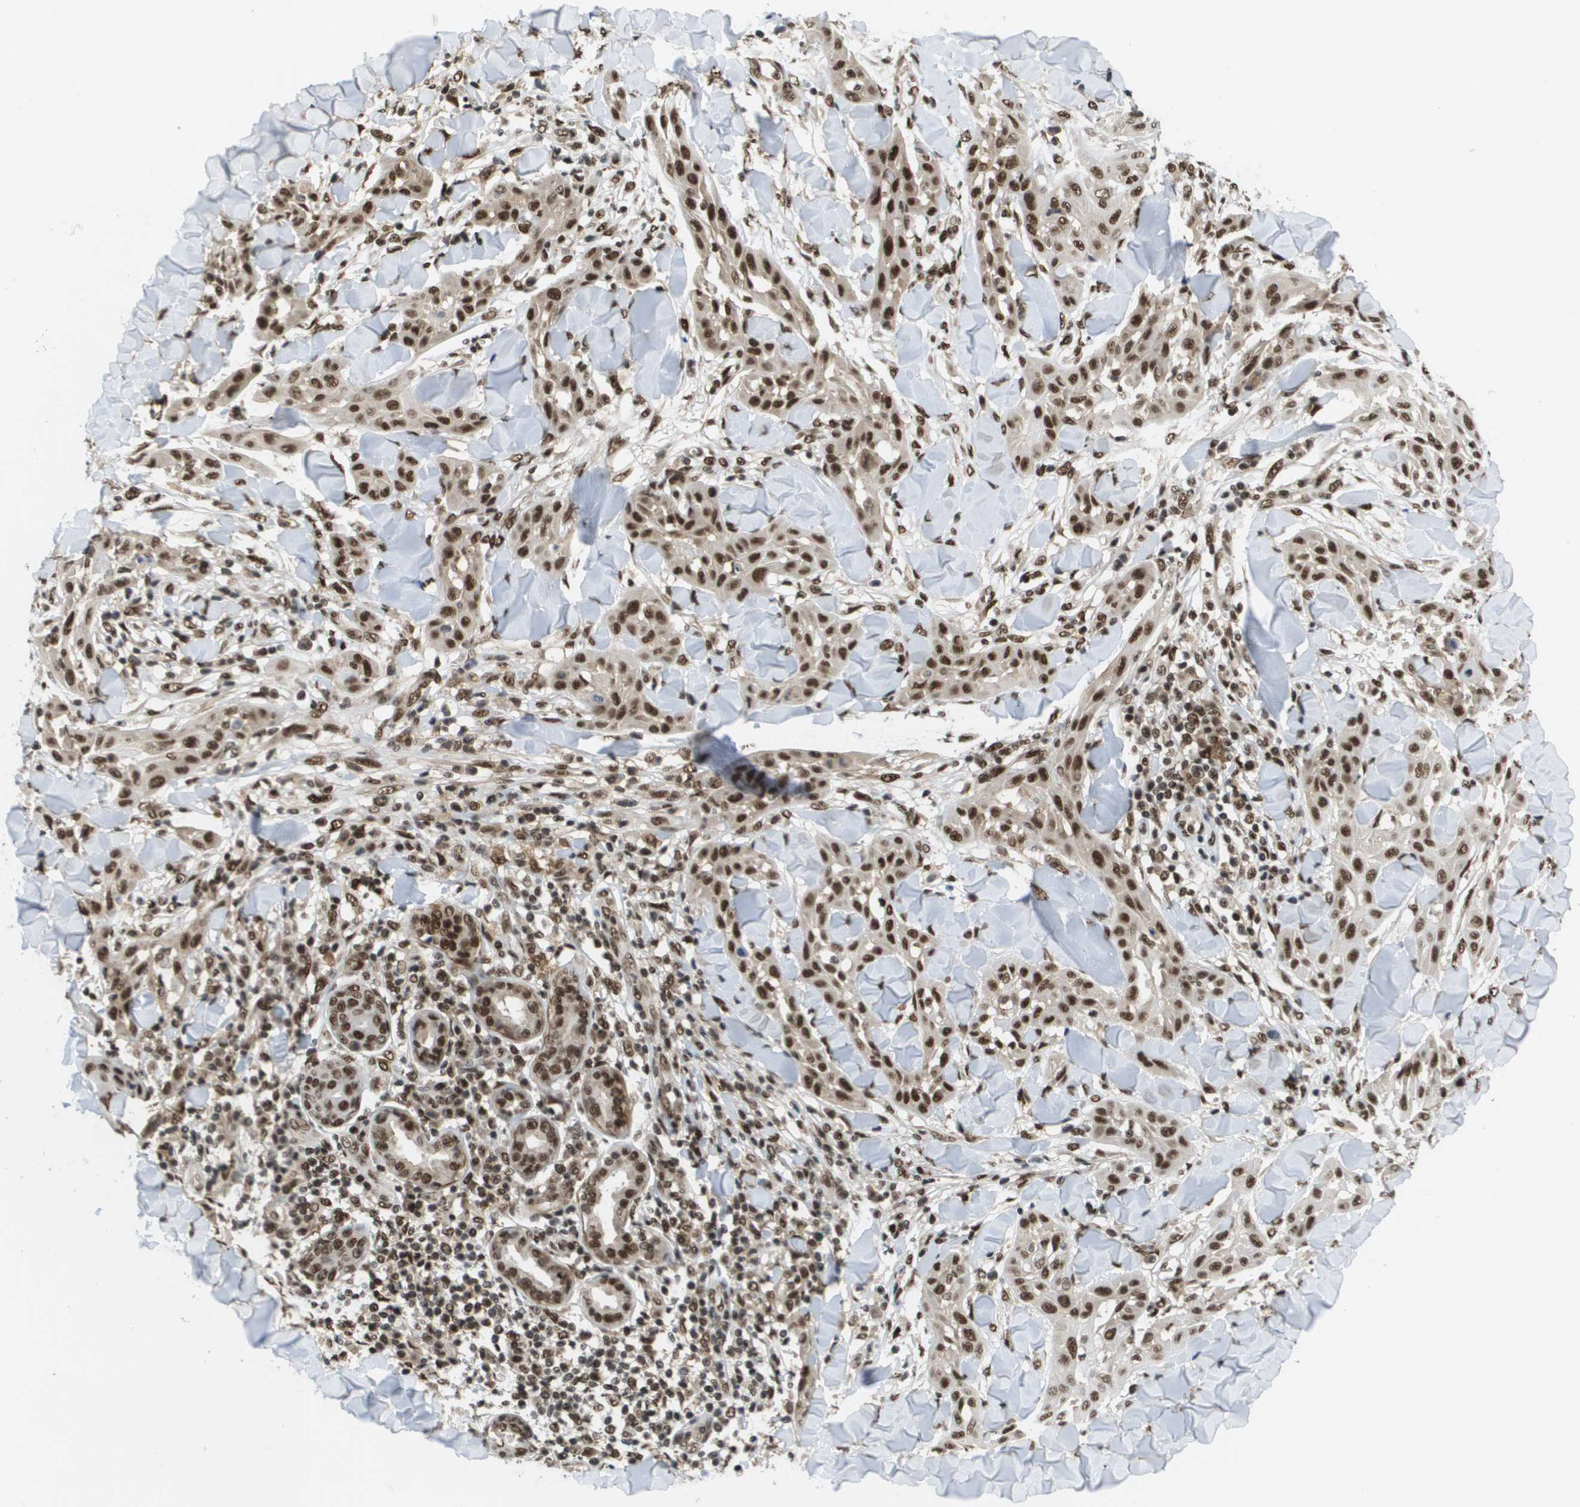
{"staining": {"intensity": "moderate", "quantity": ">75%", "location": "nuclear"}, "tissue": "skin cancer", "cell_type": "Tumor cells", "image_type": "cancer", "snomed": [{"axis": "morphology", "description": "Squamous cell carcinoma, NOS"}, {"axis": "topography", "description": "Skin"}], "caption": "Immunohistochemical staining of skin squamous cell carcinoma exhibits medium levels of moderate nuclear positivity in approximately >75% of tumor cells.", "gene": "PRCC", "patient": {"sex": "male", "age": 24}}